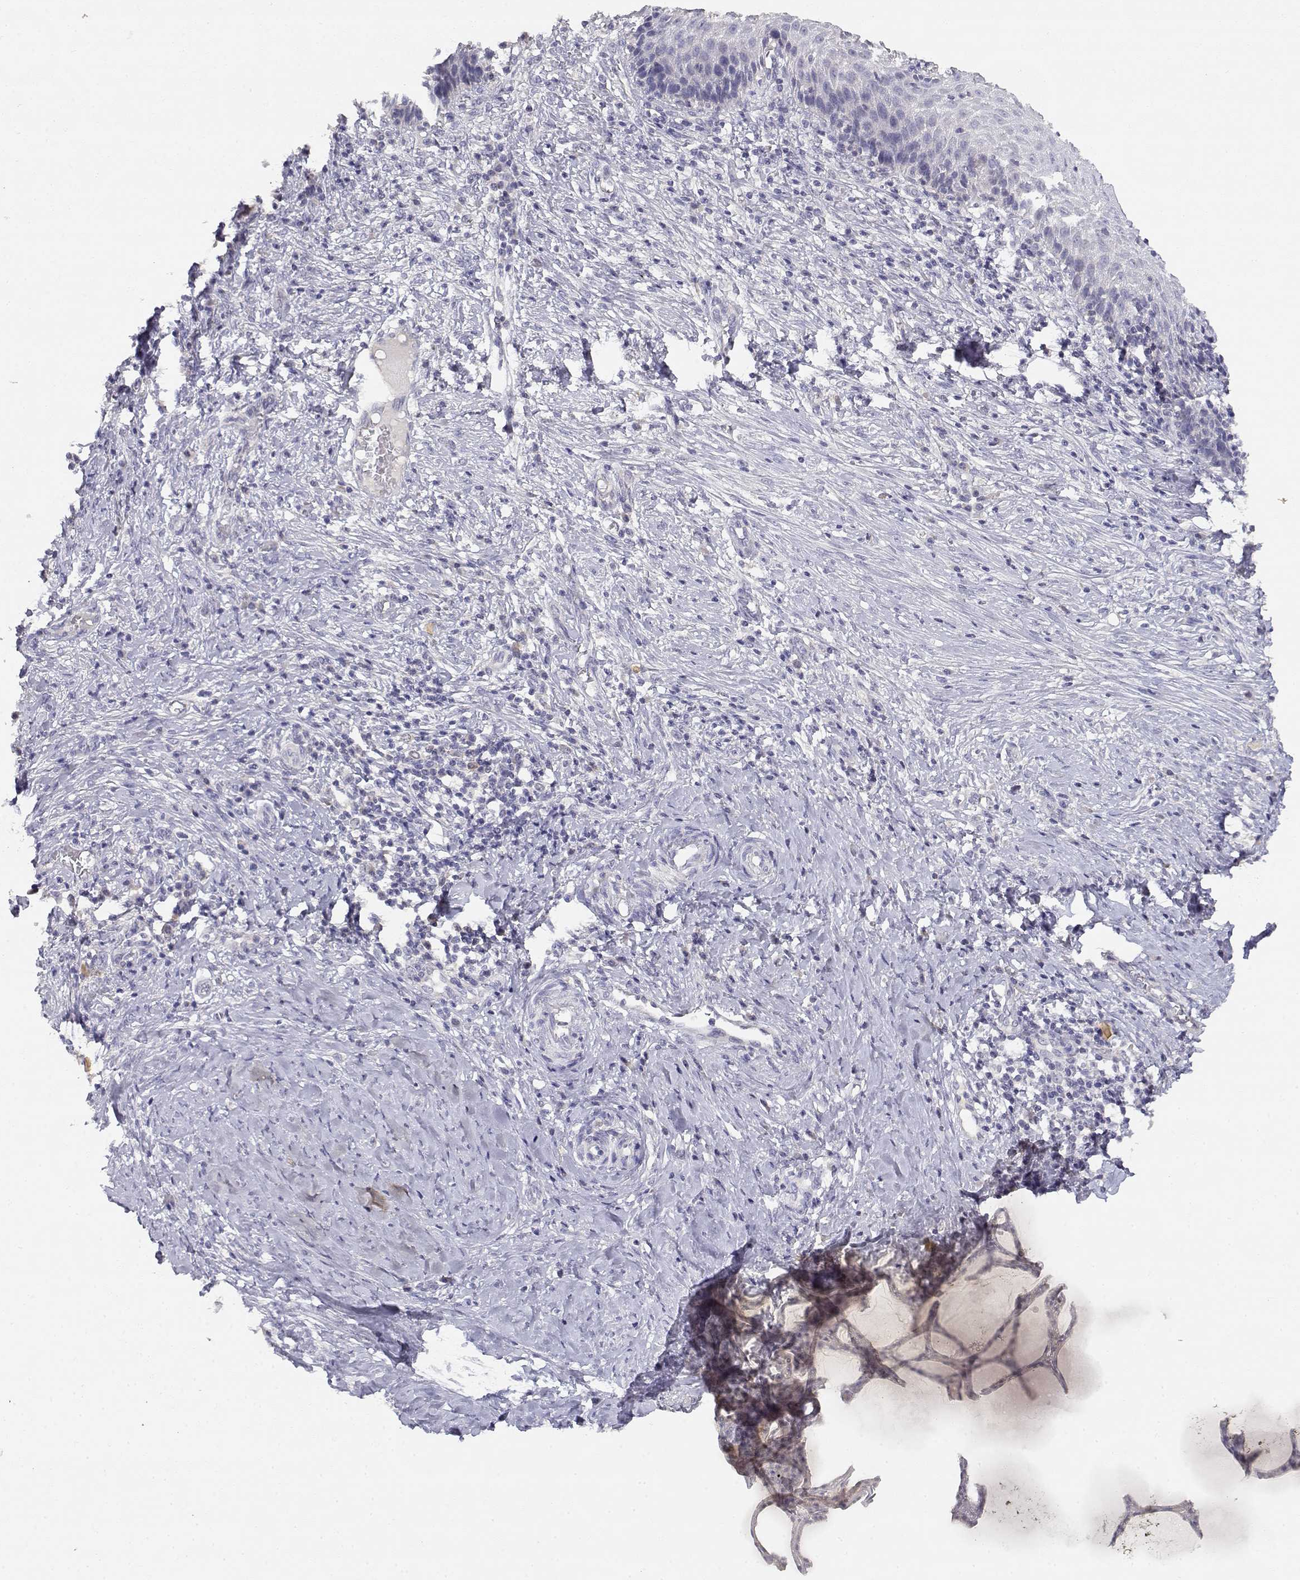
{"staining": {"intensity": "negative", "quantity": "none", "location": "none"}, "tissue": "cervical cancer", "cell_type": "Tumor cells", "image_type": "cancer", "snomed": [{"axis": "morphology", "description": "Squamous cell carcinoma, NOS"}, {"axis": "topography", "description": "Cervix"}], "caption": "This is an immunohistochemistry histopathology image of cervical cancer (squamous cell carcinoma). There is no expression in tumor cells.", "gene": "ADA", "patient": {"sex": "female", "age": 46}}